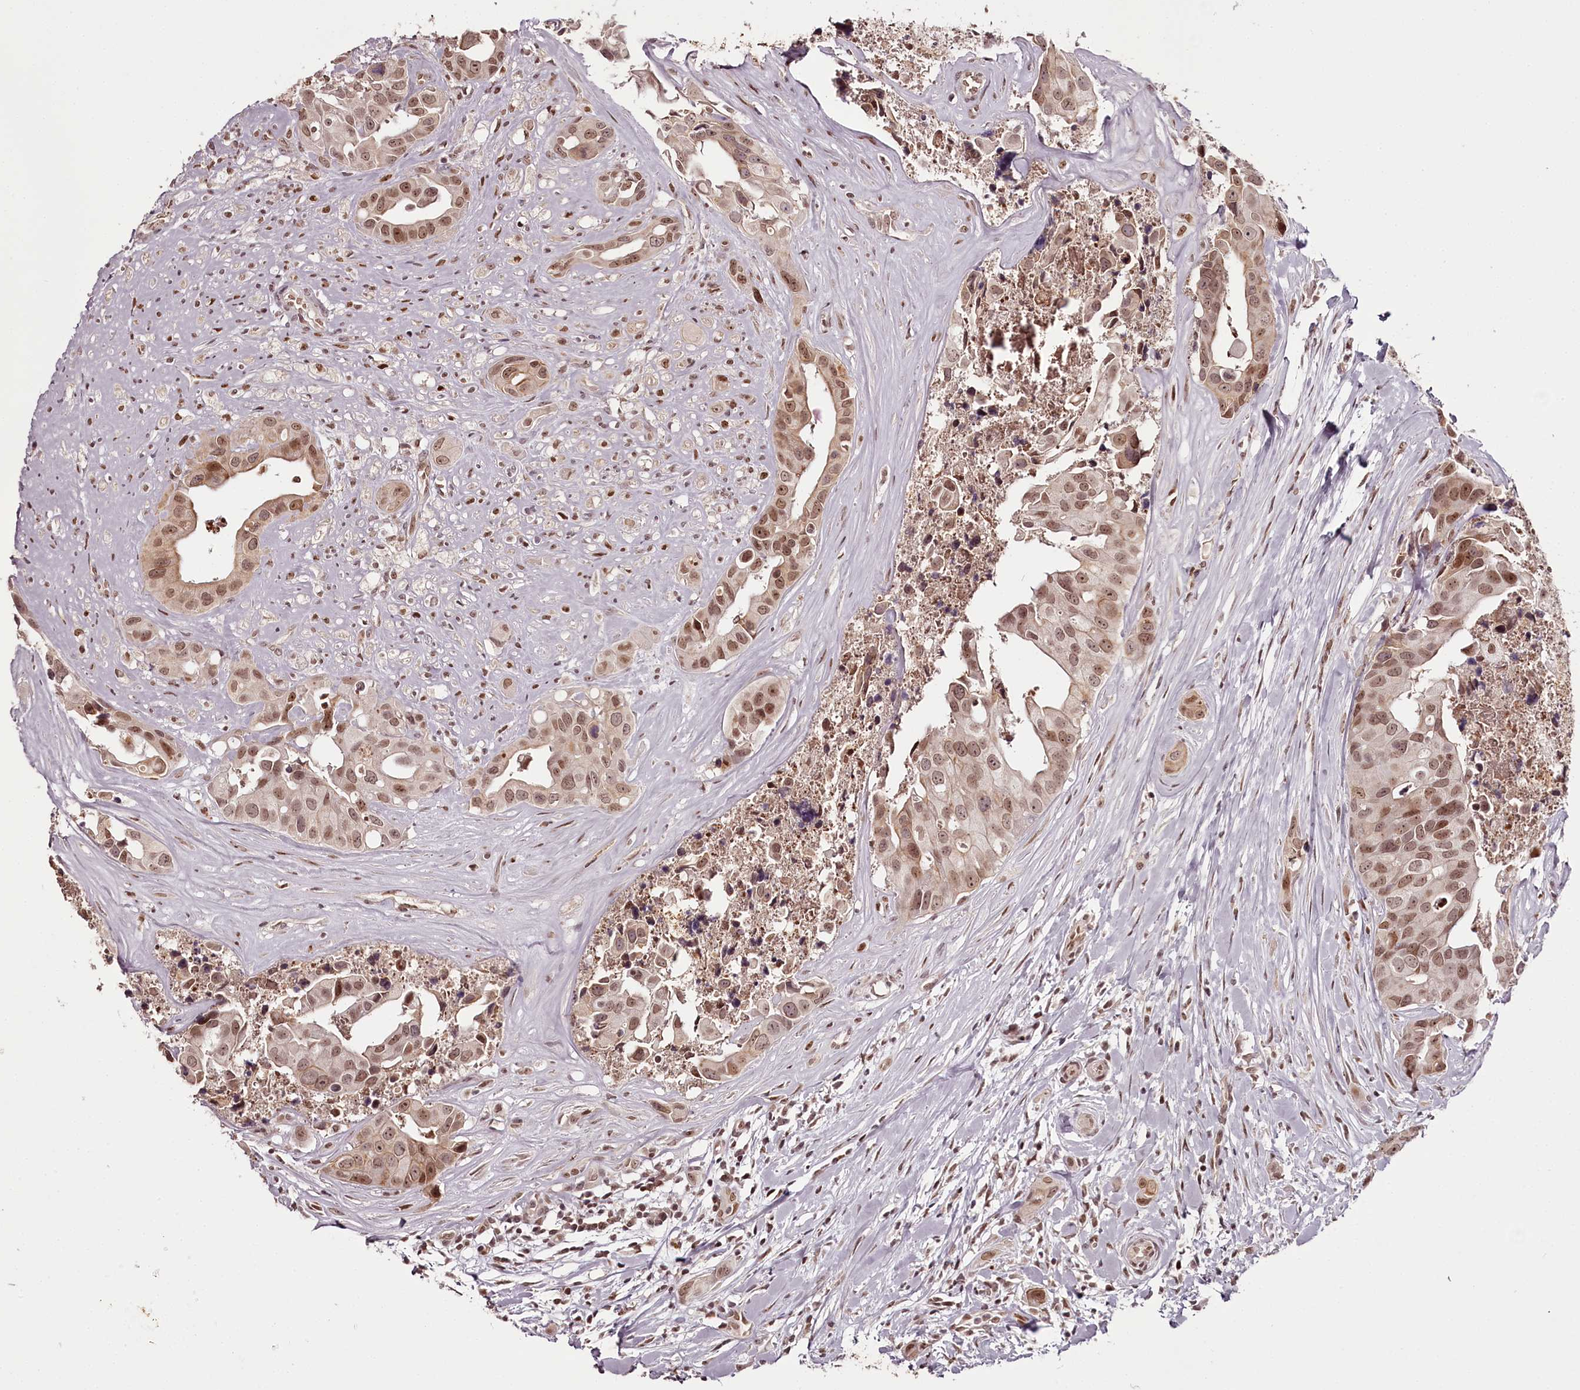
{"staining": {"intensity": "moderate", "quantity": ">75%", "location": "nuclear"}, "tissue": "head and neck cancer", "cell_type": "Tumor cells", "image_type": "cancer", "snomed": [{"axis": "morphology", "description": "Adenocarcinoma, NOS"}, {"axis": "morphology", "description": "Adenocarcinoma, metastatic, NOS"}, {"axis": "topography", "description": "Head-Neck"}], "caption": "Brown immunohistochemical staining in head and neck cancer displays moderate nuclear positivity in approximately >75% of tumor cells.", "gene": "THYN1", "patient": {"sex": "male", "age": 75}}